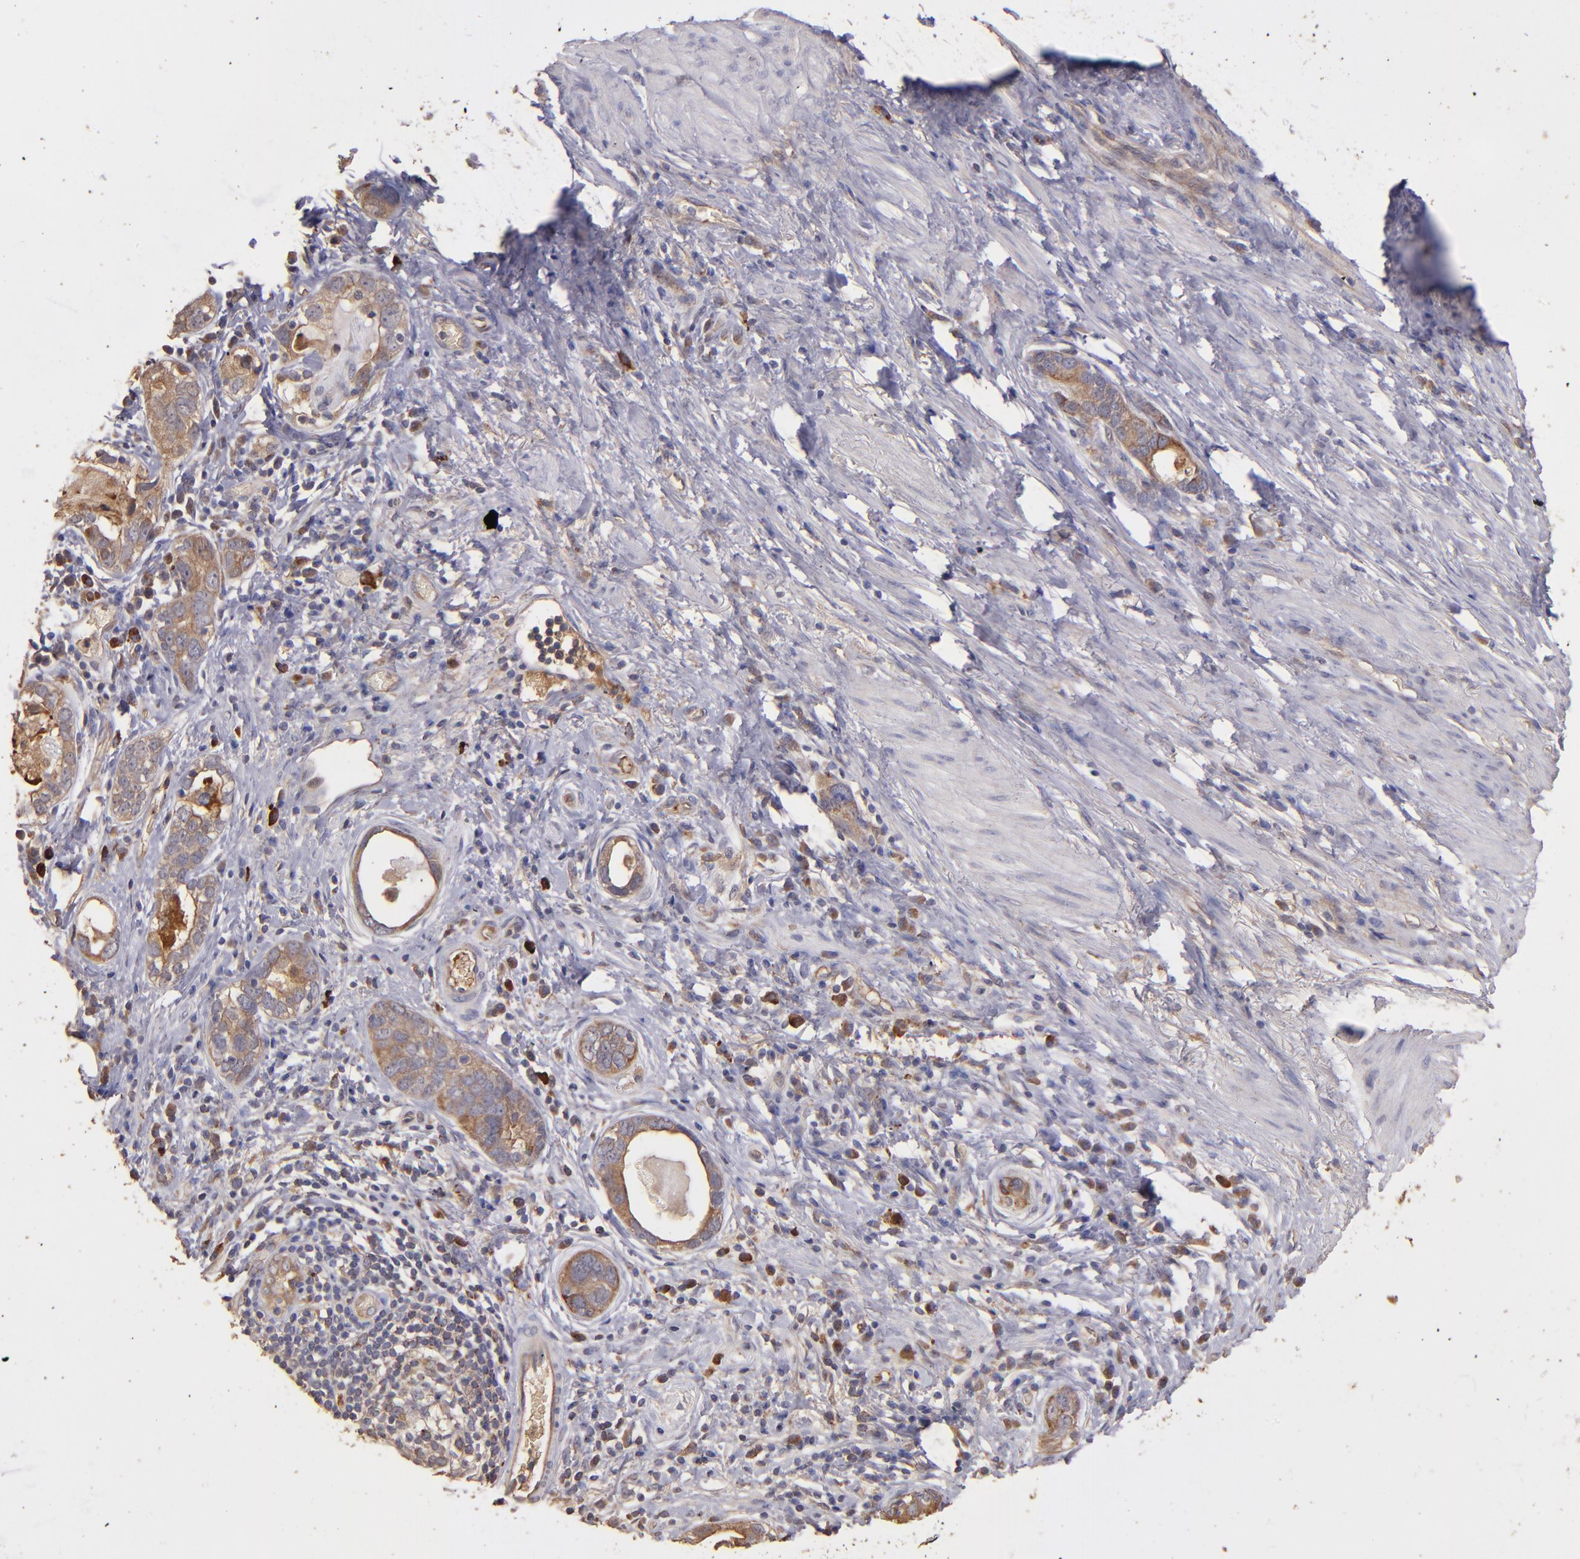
{"staining": {"intensity": "moderate", "quantity": ">75%", "location": "cytoplasmic/membranous"}, "tissue": "stomach cancer", "cell_type": "Tumor cells", "image_type": "cancer", "snomed": [{"axis": "morphology", "description": "Adenocarcinoma, NOS"}, {"axis": "topography", "description": "Stomach, lower"}], "caption": "DAB (3,3'-diaminobenzidine) immunohistochemical staining of human stomach adenocarcinoma demonstrates moderate cytoplasmic/membranous protein positivity in approximately >75% of tumor cells.", "gene": "SRRD", "patient": {"sex": "female", "age": 93}}